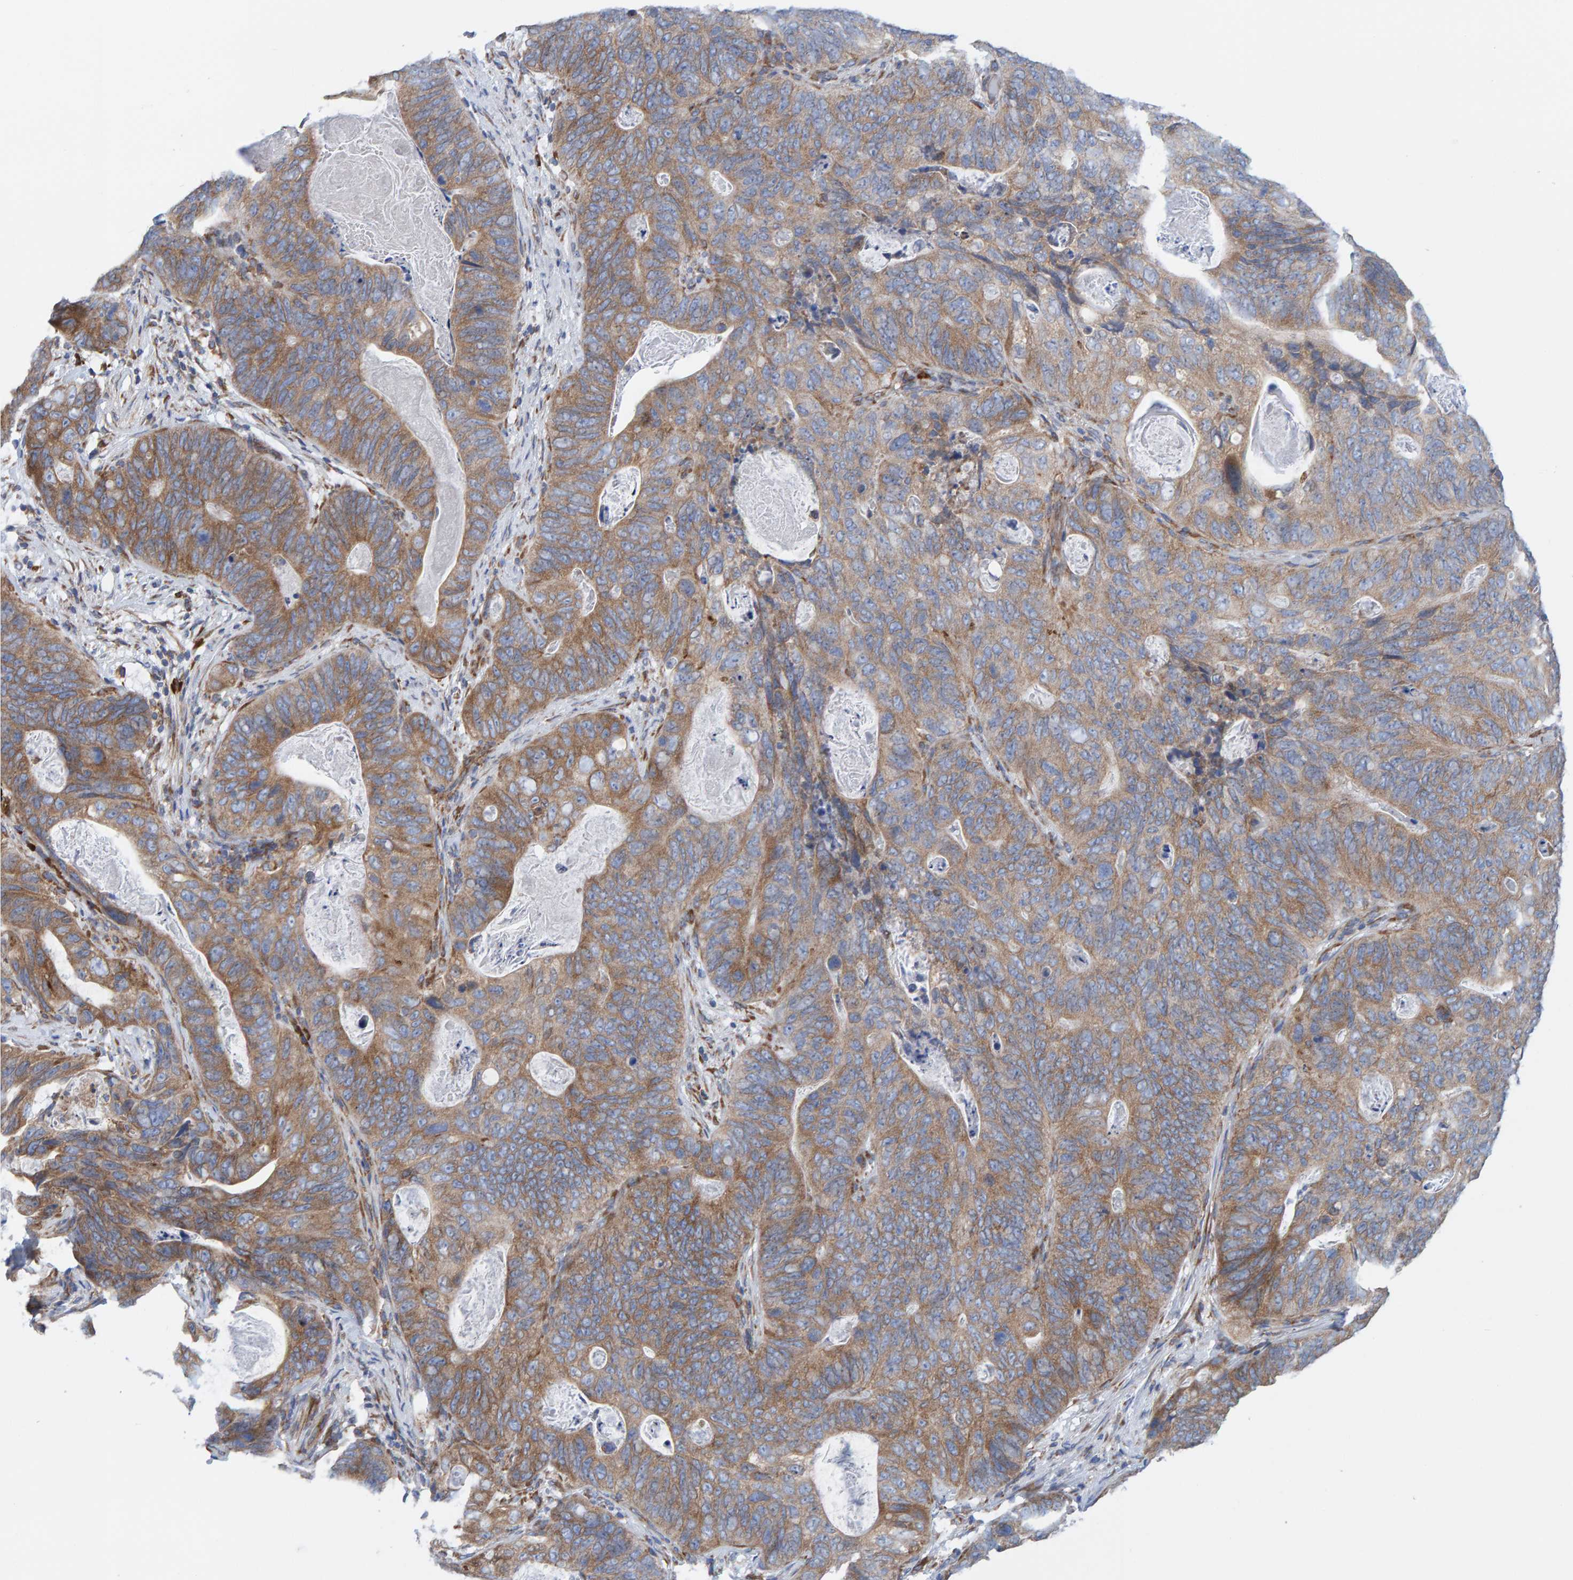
{"staining": {"intensity": "moderate", "quantity": ">75%", "location": "cytoplasmic/membranous"}, "tissue": "stomach cancer", "cell_type": "Tumor cells", "image_type": "cancer", "snomed": [{"axis": "morphology", "description": "Normal tissue, NOS"}, {"axis": "morphology", "description": "Adenocarcinoma, NOS"}, {"axis": "topography", "description": "Stomach"}], "caption": "Protein analysis of stomach cancer tissue exhibits moderate cytoplasmic/membranous staining in approximately >75% of tumor cells.", "gene": "CDK5RAP3", "patient": {"sex": "female", "age": 89}}